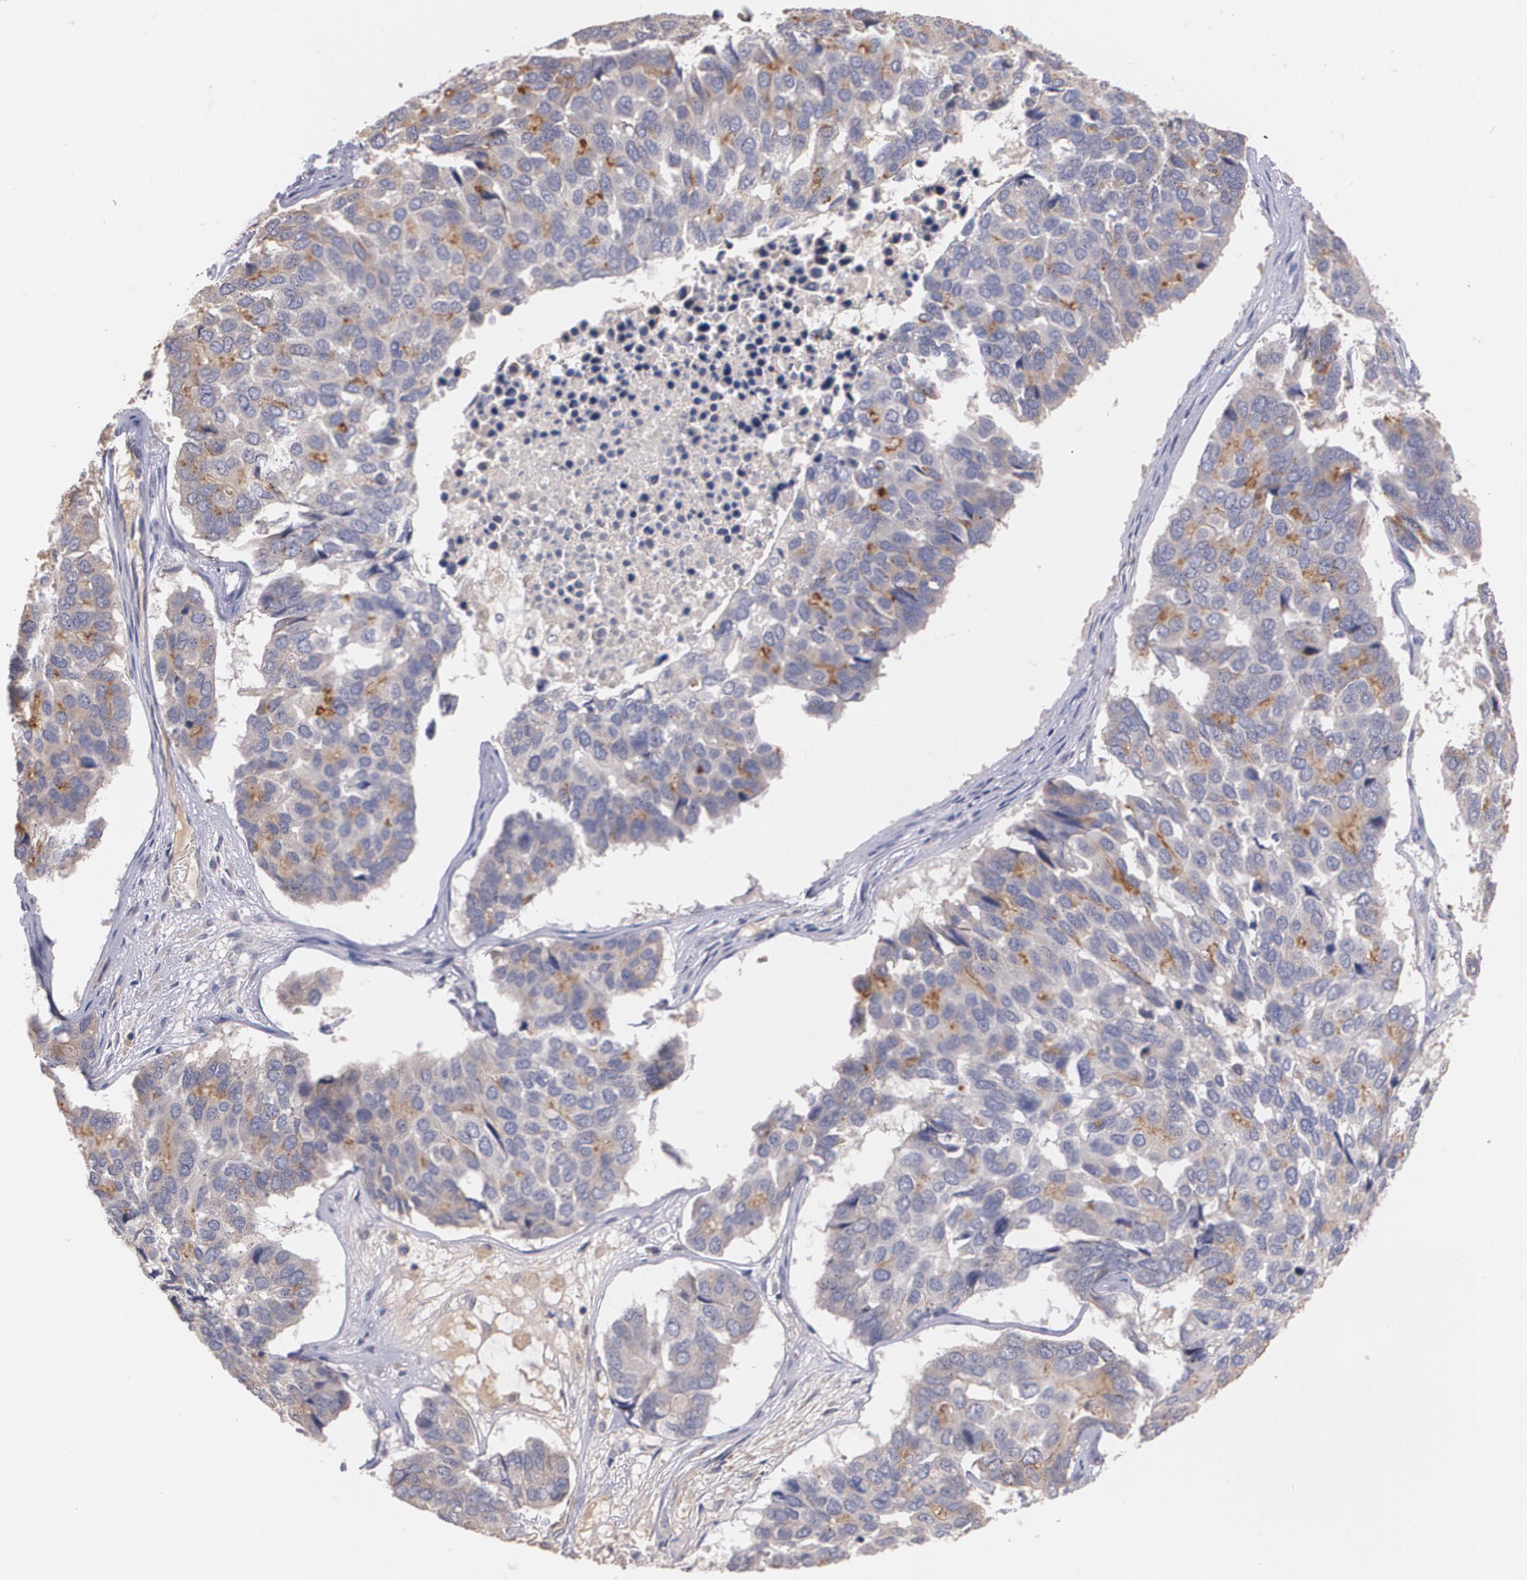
{"staining": {"intensity": "moderate", "quantity": "<25%", "location": "cytoplasmic/membranous"}, "tissue": "pancreatic cancer", "cell_type": "Tumor cells", "image_type": "cancer", "snomed": [{"axis": "morphology", "description": "Adenocarcinoma, NOS"}, {"axis": "topography", "description": "Pancreas"}], "caption": "Pancreatic adenocarcinoma tissue displays moderate cytoplasmic/membranous expression in about <25% of tumor cells", "gene": "AMBP", "patient": {"sex": "male", "age": 50}}